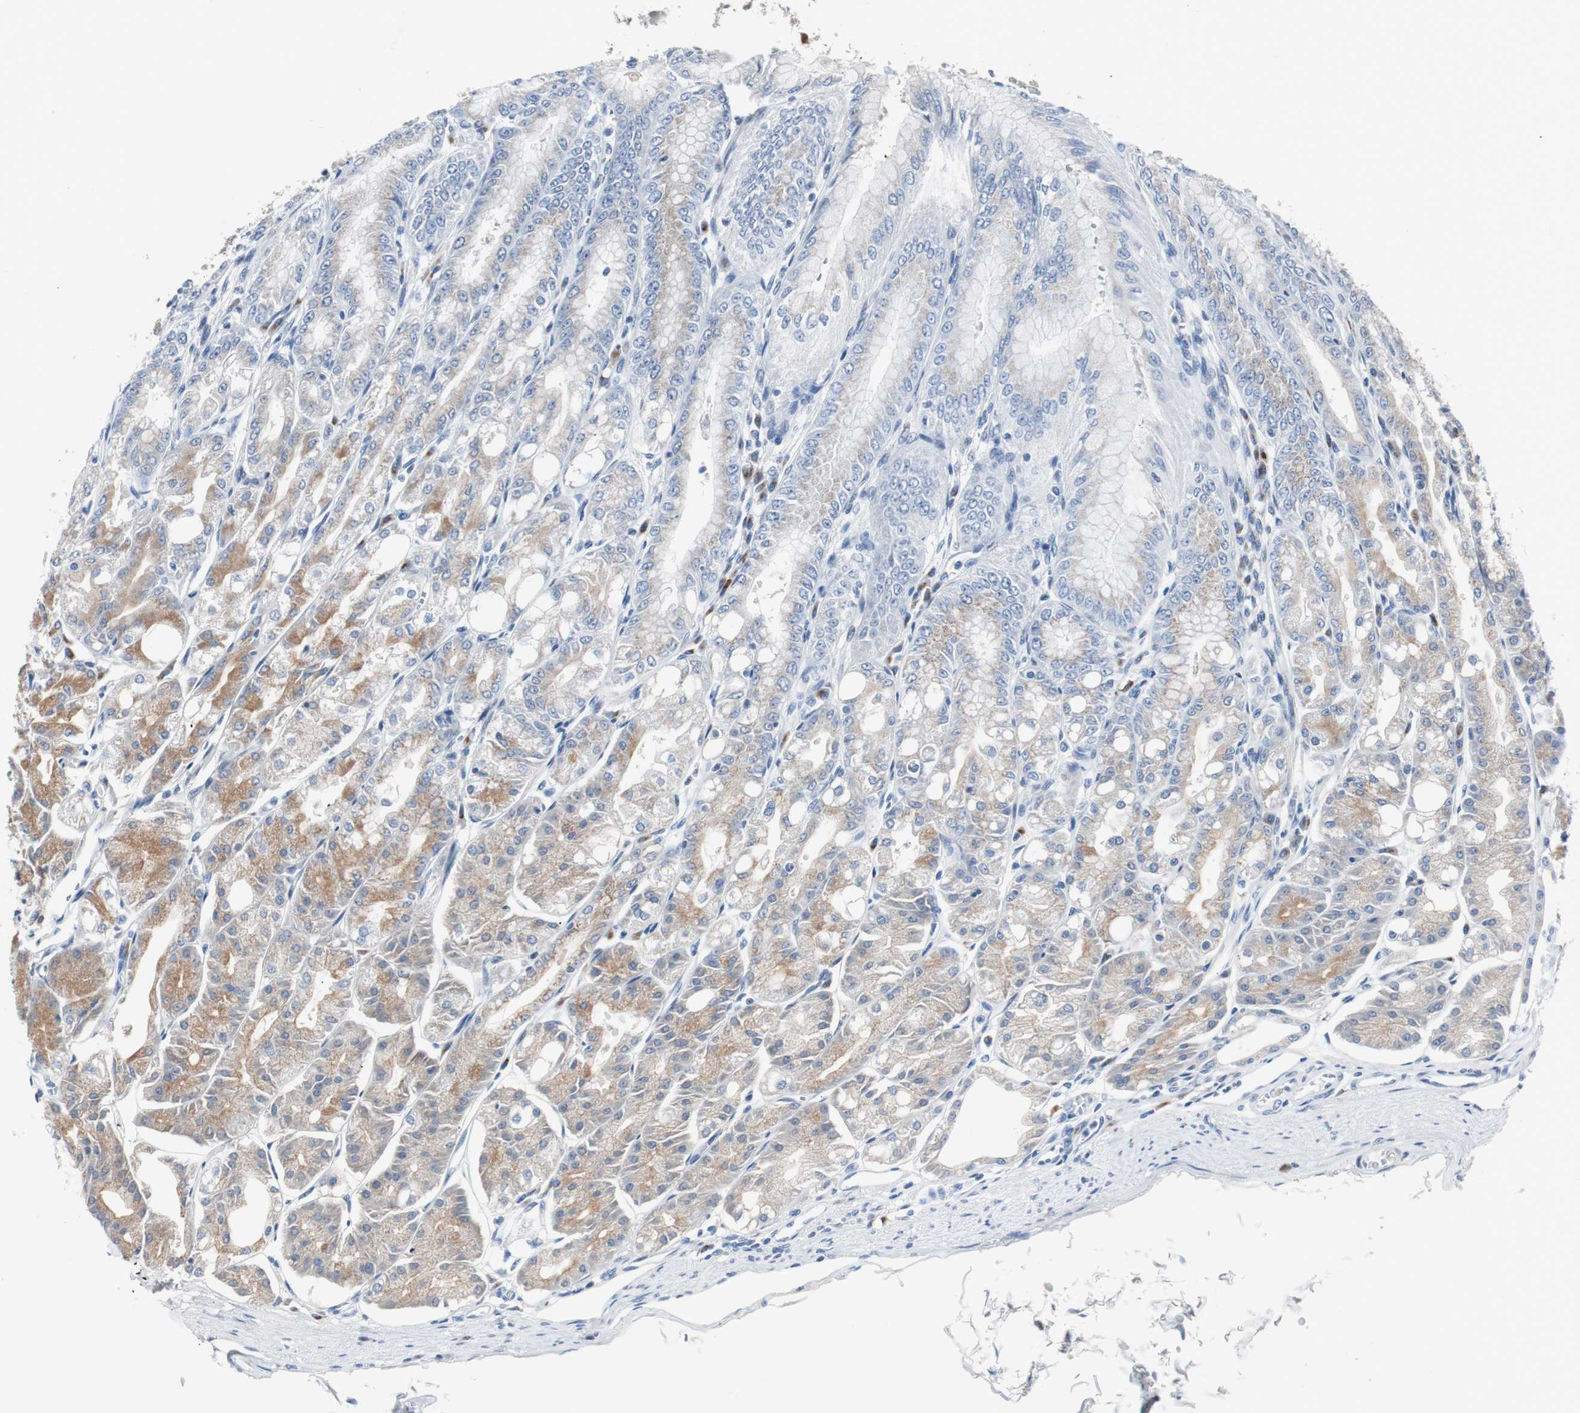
{"staining": {"intensity": "moderate", "quantity": "25%-75%", "location": "cytoplasmic/membranous"}, "tissue": "stomach", "cell_type": "Glandular cells", "image_type": "normal", "snomed": [{"axis": "morphology", "description": "Normal tissue, NOS"}, {"axis": "topography", "description": "Stomach, lower"}], "caption": "An image of stomach stained for a protein exhibits moderate cytoplasmic/membranous brown staining in glandular cells.", "gene": "SOX30", "patient": {"sex": "male", "age": 71}}